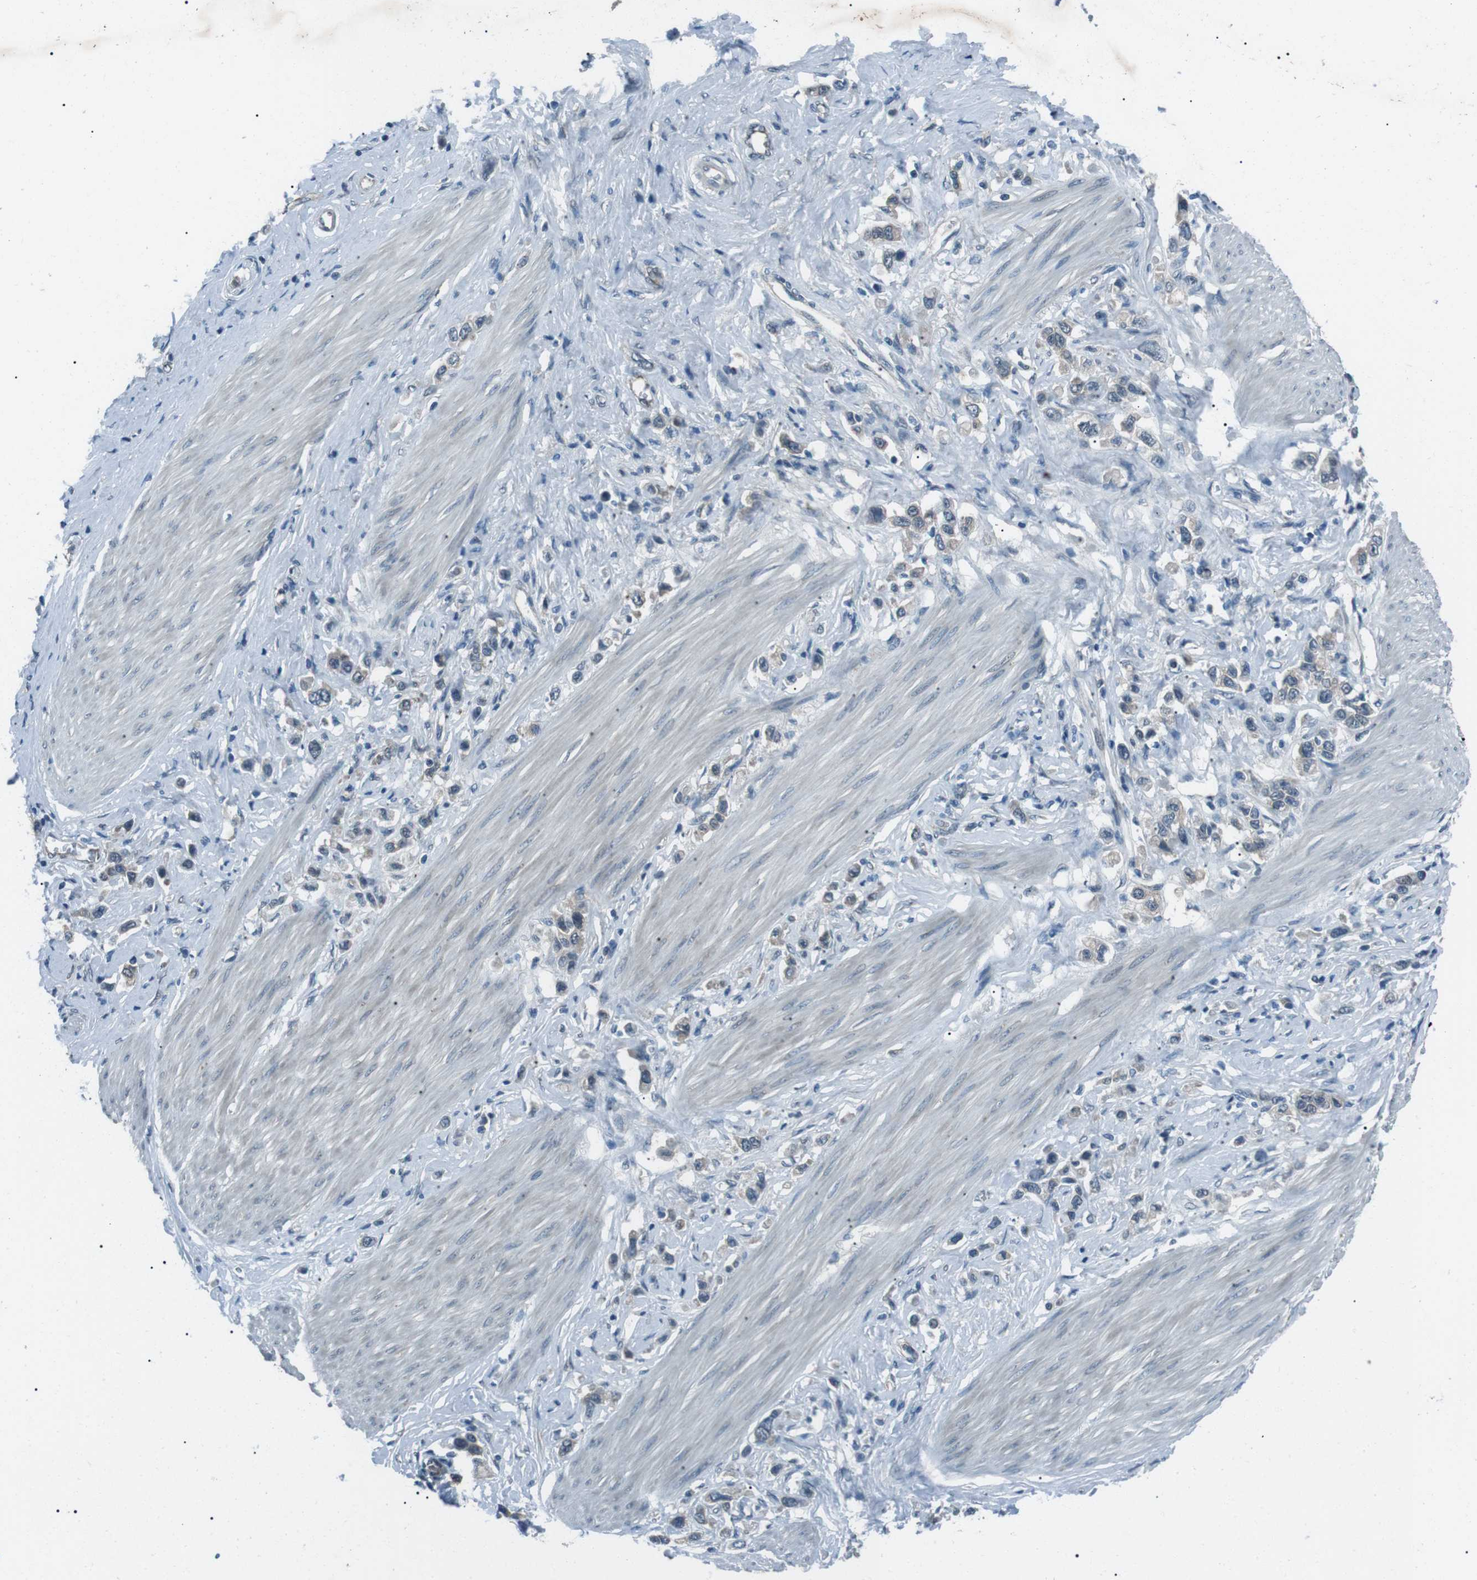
{"staining": {"intensity": "negative", "quantity": "none", "location": "none"}, "tissue": "stomach cancer", "cell_type": "Tumor cells", "image_type": "cancer", "snomed": [{"axis": "morphology", "description": "Adenocarcinoma, NOS"}, {"axis": "topography", "description": "Stomach"}], "caption": "IHC histopathology image of neoplastic tissue: human adenocarcinoma (stomach) stained with DAB (3,3'-diaminobenzidine) demonstrates no significant protein staining in tumor cells.", "gene": "LRIG2", "patient": {"sex": "female", "age": 65}}